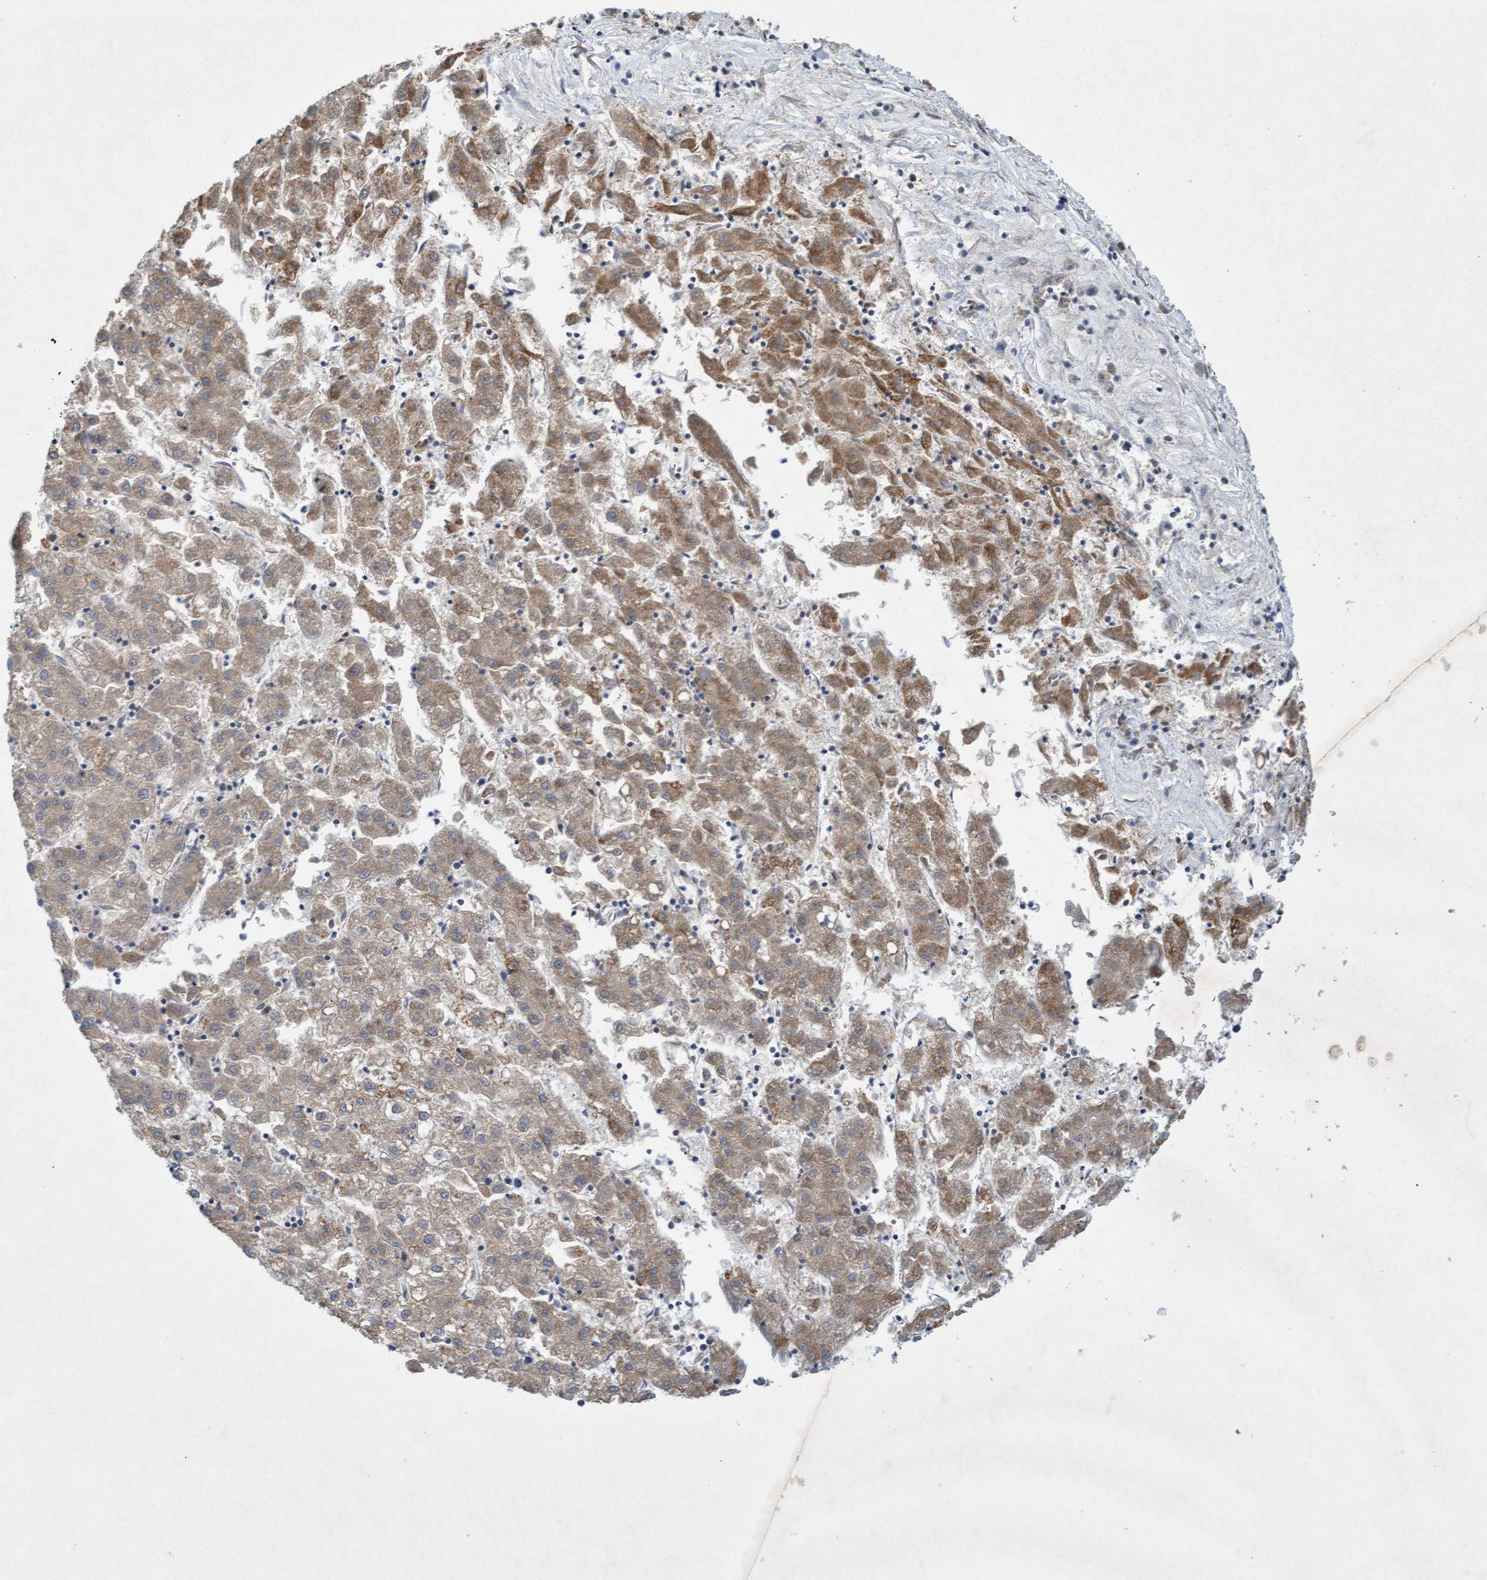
{"staining": {"intensity": "weak", "quantity": ">75%", "location": "cytoplasmic/membranous"}, "tissue": "liver cancer", "cell_type": "Tumor cells", "image_type": "cancer", "snomed": [{"axis": "morphology", "description": "Carcinoma, Hepatocellular, NOS"}, {"axis": "topography", "description": "Liver"}], "caption": "Tumor cells reveal low levels of weak cytoplasmic/membranous positivity in about >75% of cells in liver cancer. Using DAB (brown) and hematoxylin (blue) stains, captured at high magnification using brightfield microscopy.", "gene": "DDHD2", "patient": {"sex": "male", "age": 72}}